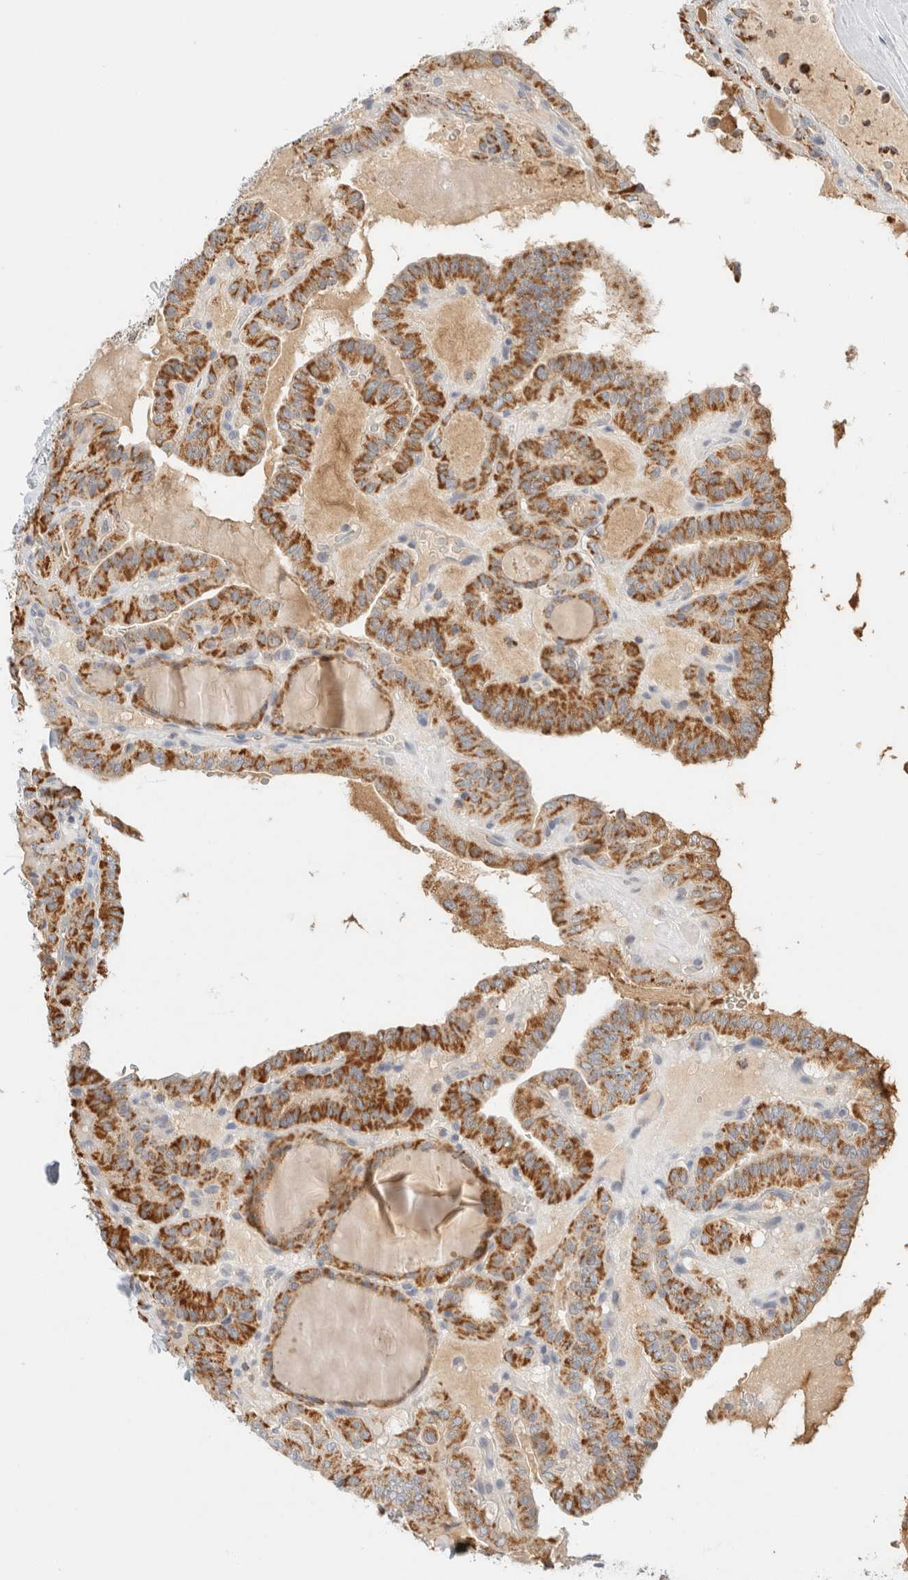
{"staining": {"intensity": "moderate", "quantity": ">75%", "location": "cytoplasmic/membranous"}, "tissue": "thyroid cancer", "cell_type": "Tumor cells", "image_type": "cancer", "snomed": [{"axis": "morphology", "description": "Papillary adenocarcinoma, NOS"}, {"axis": "topography", "description": "Thyroid gland"}], "caption": "Immunohistochemistry of thyroid papillary adenocarcinoma exhibits medium levels of moderate cytoplasmic/membranous positivity in about >75% of tumor cells. (DAB IHC with brightfield microscopy, high magnification).", "gene": "HDHD3", "patient": {"sex": "male", "age": 77}}